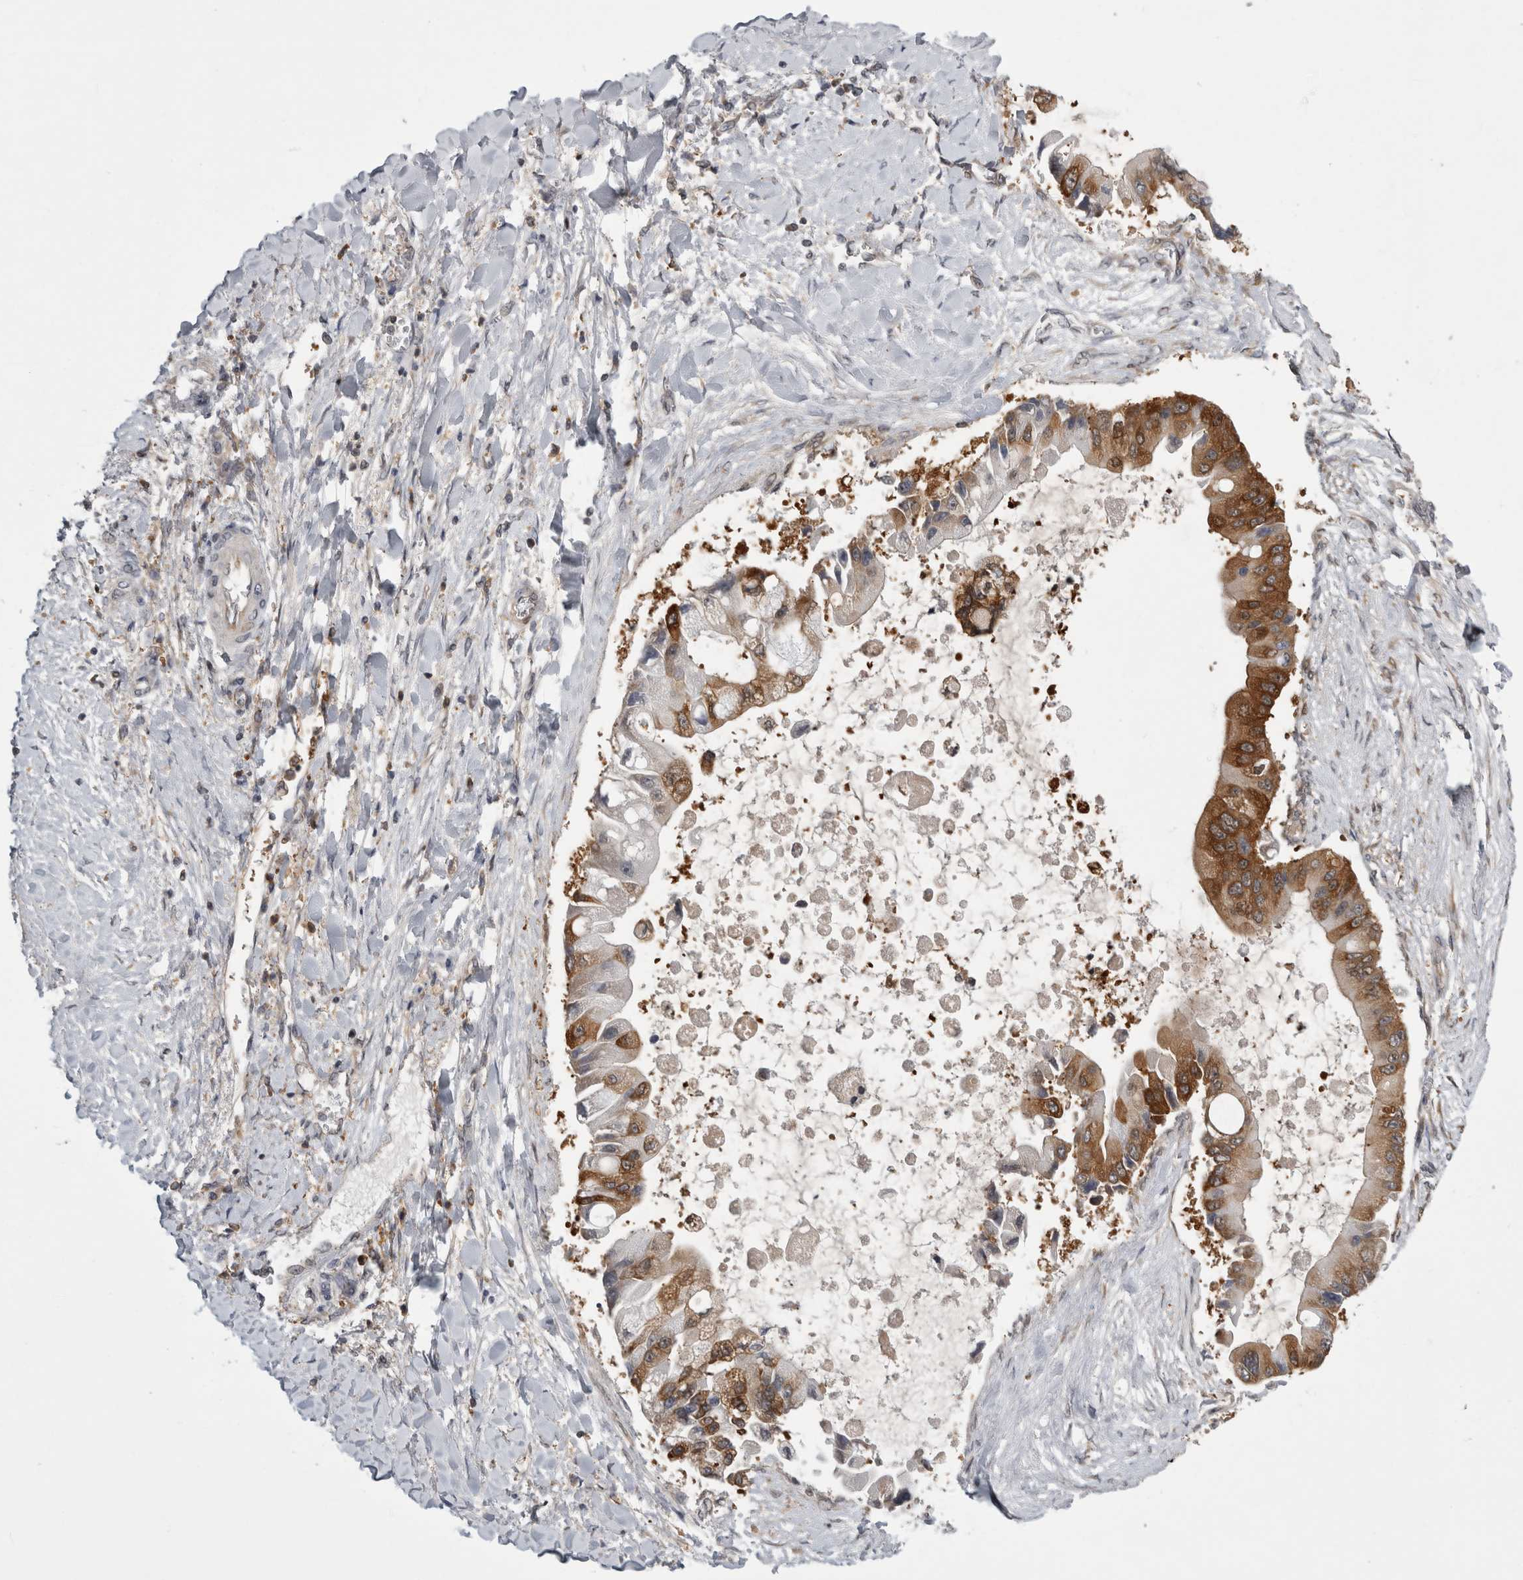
{"staining": {"intensity": "moderate", "quantity": "25%-75%", "location": "cytoplasmic/membranous"}, "tissue": "liver cancer", "cell_type": "Tumor cells", "image_type": "cancer", "snomed": [{"axis": "morphology", "description": "Cholangiocarcinoma"}, {"axis": "topography", "description": "Liver"}], "caption": "Immunohistochemical staining of human cholangiocarcinoma (liver) shows medium levels of moderate cytoplasmic/membranous positivity in approximately 25%-75% of tumor cells.", "gene": "CACYBP", "patient": {"sex": "male", "age": 50}}